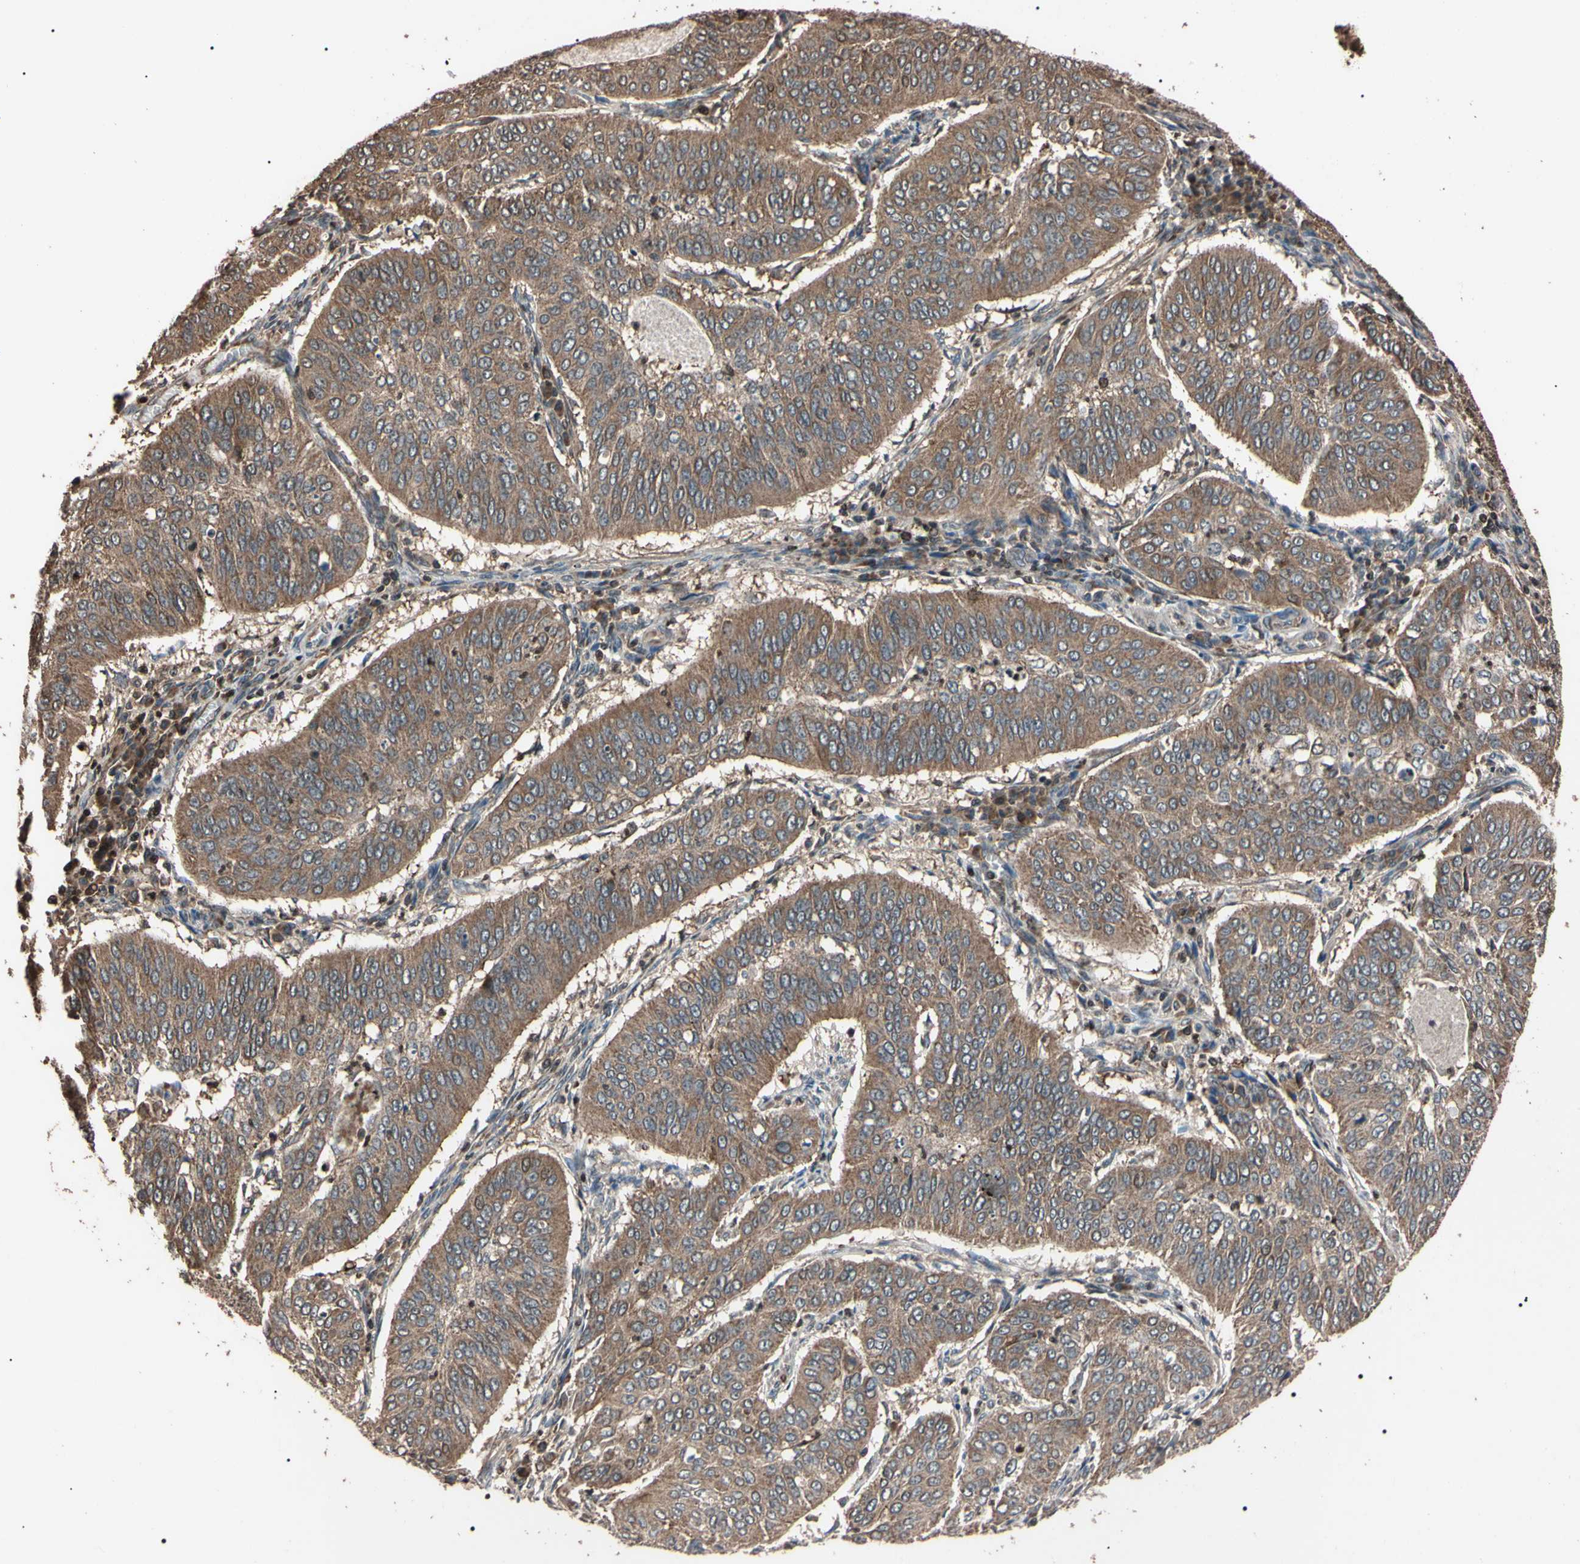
{"staining": {"intensity": "moderate", "quantity": ">75%", "location": "cytoplasmic/membranous"}, "tissue": "cervical cancer", "cell_type": "Tumor cells", "image_type": "cancer", "snomed": [{"axis": "morphology", "description": "Normal tissue, NOS"}, {"axis": "morphology", "description": "Squamous cell carcinoma, NOS"}, {"axis": "topography", "description": "Cervix"}], "caption": "Squamous cell carcinoma (cervical) was stained to show a protein in brown. There is medium levels of moderate cytoplasmic/membranous positivity in about >75% of tumor cells.", "gene": "TNFRSF1A", "patient": {"sex": "female", "age": 39}}